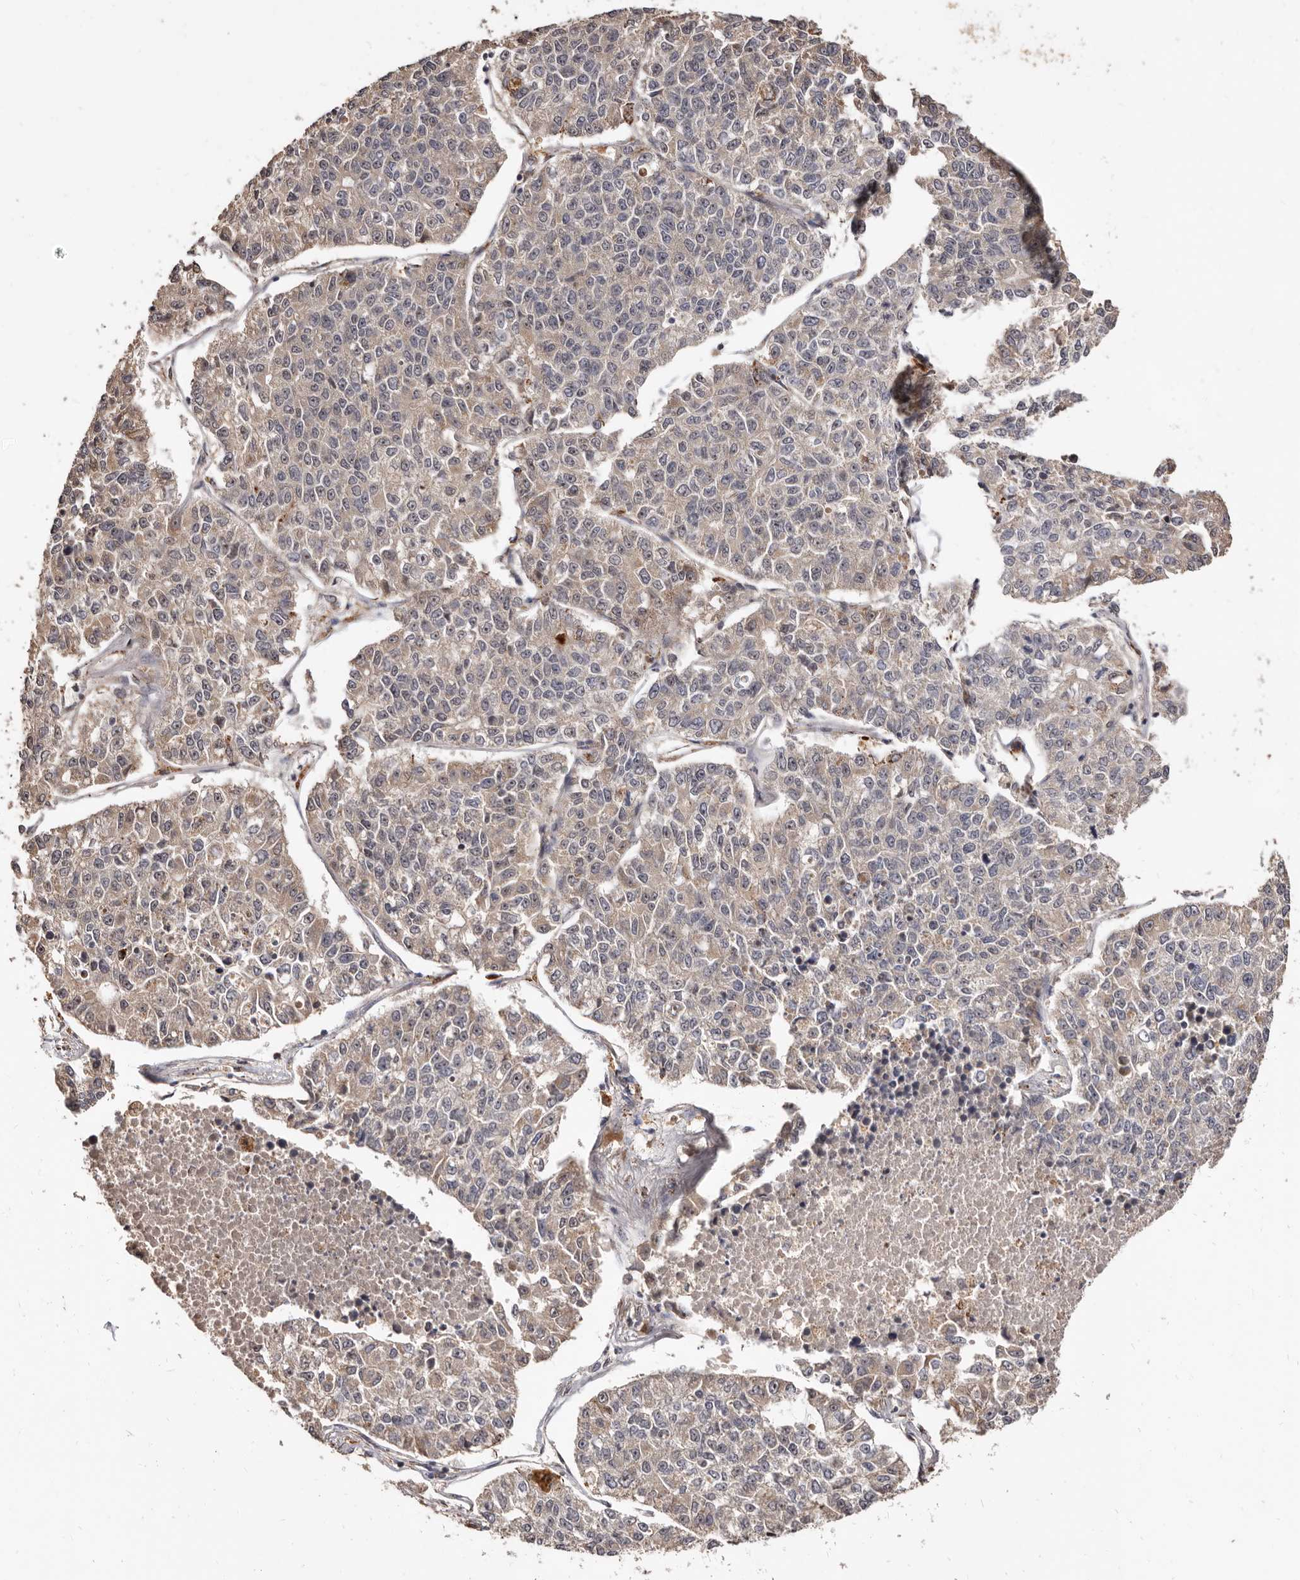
{"staining": {"intensity": "weak", "quantity": "25%-75%", "location": "cytoplasmic/membranous"}, "tissue": "lung cancer", "cell_type": "Tumor cells", "image_type": "cancer", "snomed": [{"axis": "morphology", "description": "Adenocarcinoma, NOS"}, {"axis": "topography", "description": "Lung"}], "caption": "The image demonstrates staining of lung cancer, revealing weak cytoplasmic/membranous protein positivity (brown color) within tumor cells. (Stains: DAB in brown, nuclei in blue, Microscopy: brightfield microscopy at high magnification).", "gene": "AKAP7", "patient": {"sex": "male", "age": 49}}